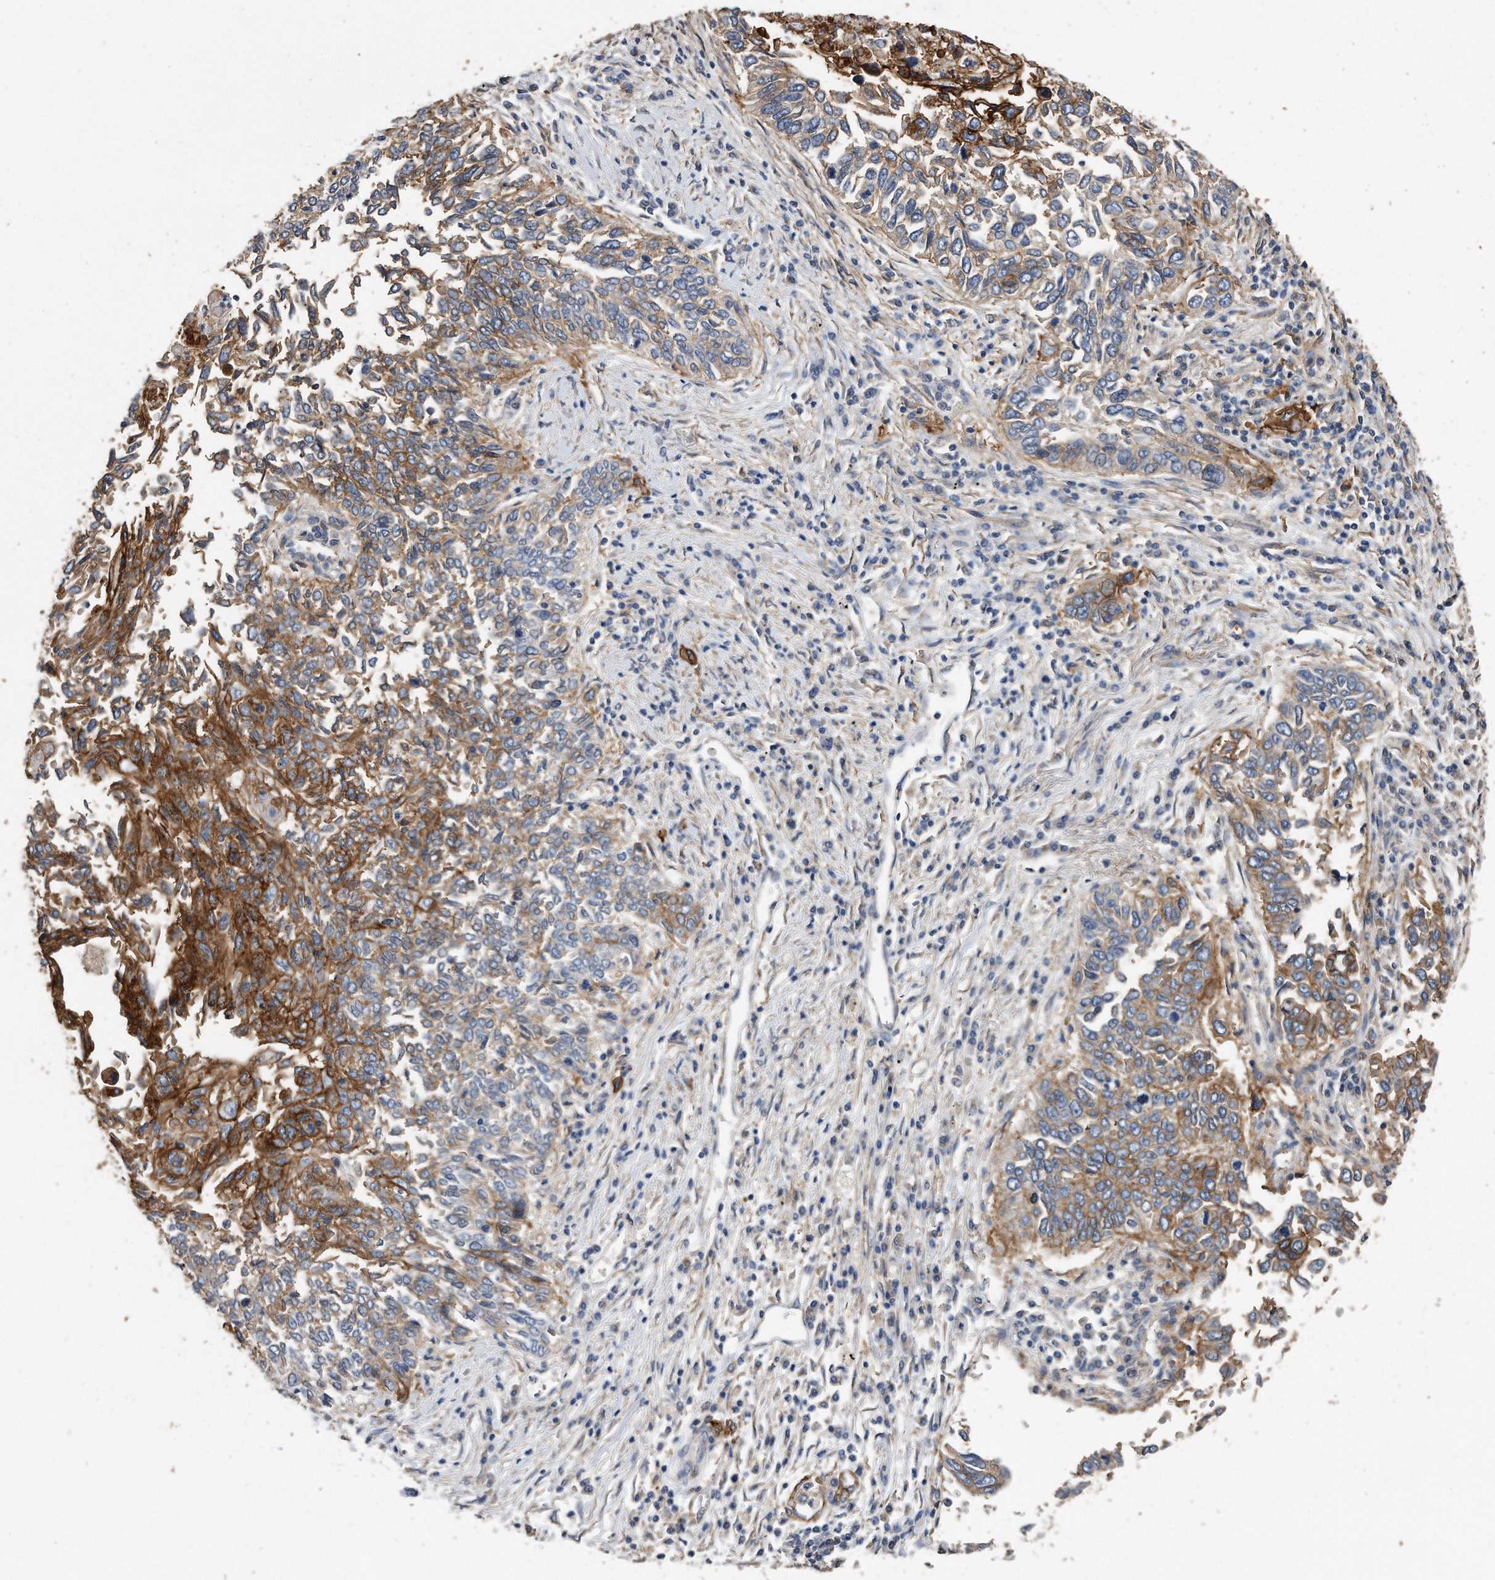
{"staining": {"intensity": "moderate", "quantity": ">75%", "location": "cytoplasmic/membranous"}, "tissue": "lung cancer", "cell_type": "Tumor cells", "image_type": "cancer", "snomed": [{"axis": "morphology", "description": "Normal tissue, NOS"}, {"axis": "morphology", "description": "Squamous cell carcinoma, NOS"}, {"axis": "topography", "description": "Cartilage tissue"}, {"axis": "topography", "description": "Bronchus"}, {"axis": "topography", "description": "Lung"}, {"axis": "topography", "description": "Peripheral nerve tissue"}], "caption": "Lung squamous cell carcinoma stained with a protein marker demonstrates moderate staining in tumor cells.", "gene": "CDCP1", "patient": {"sex": "female", "age": 49}}